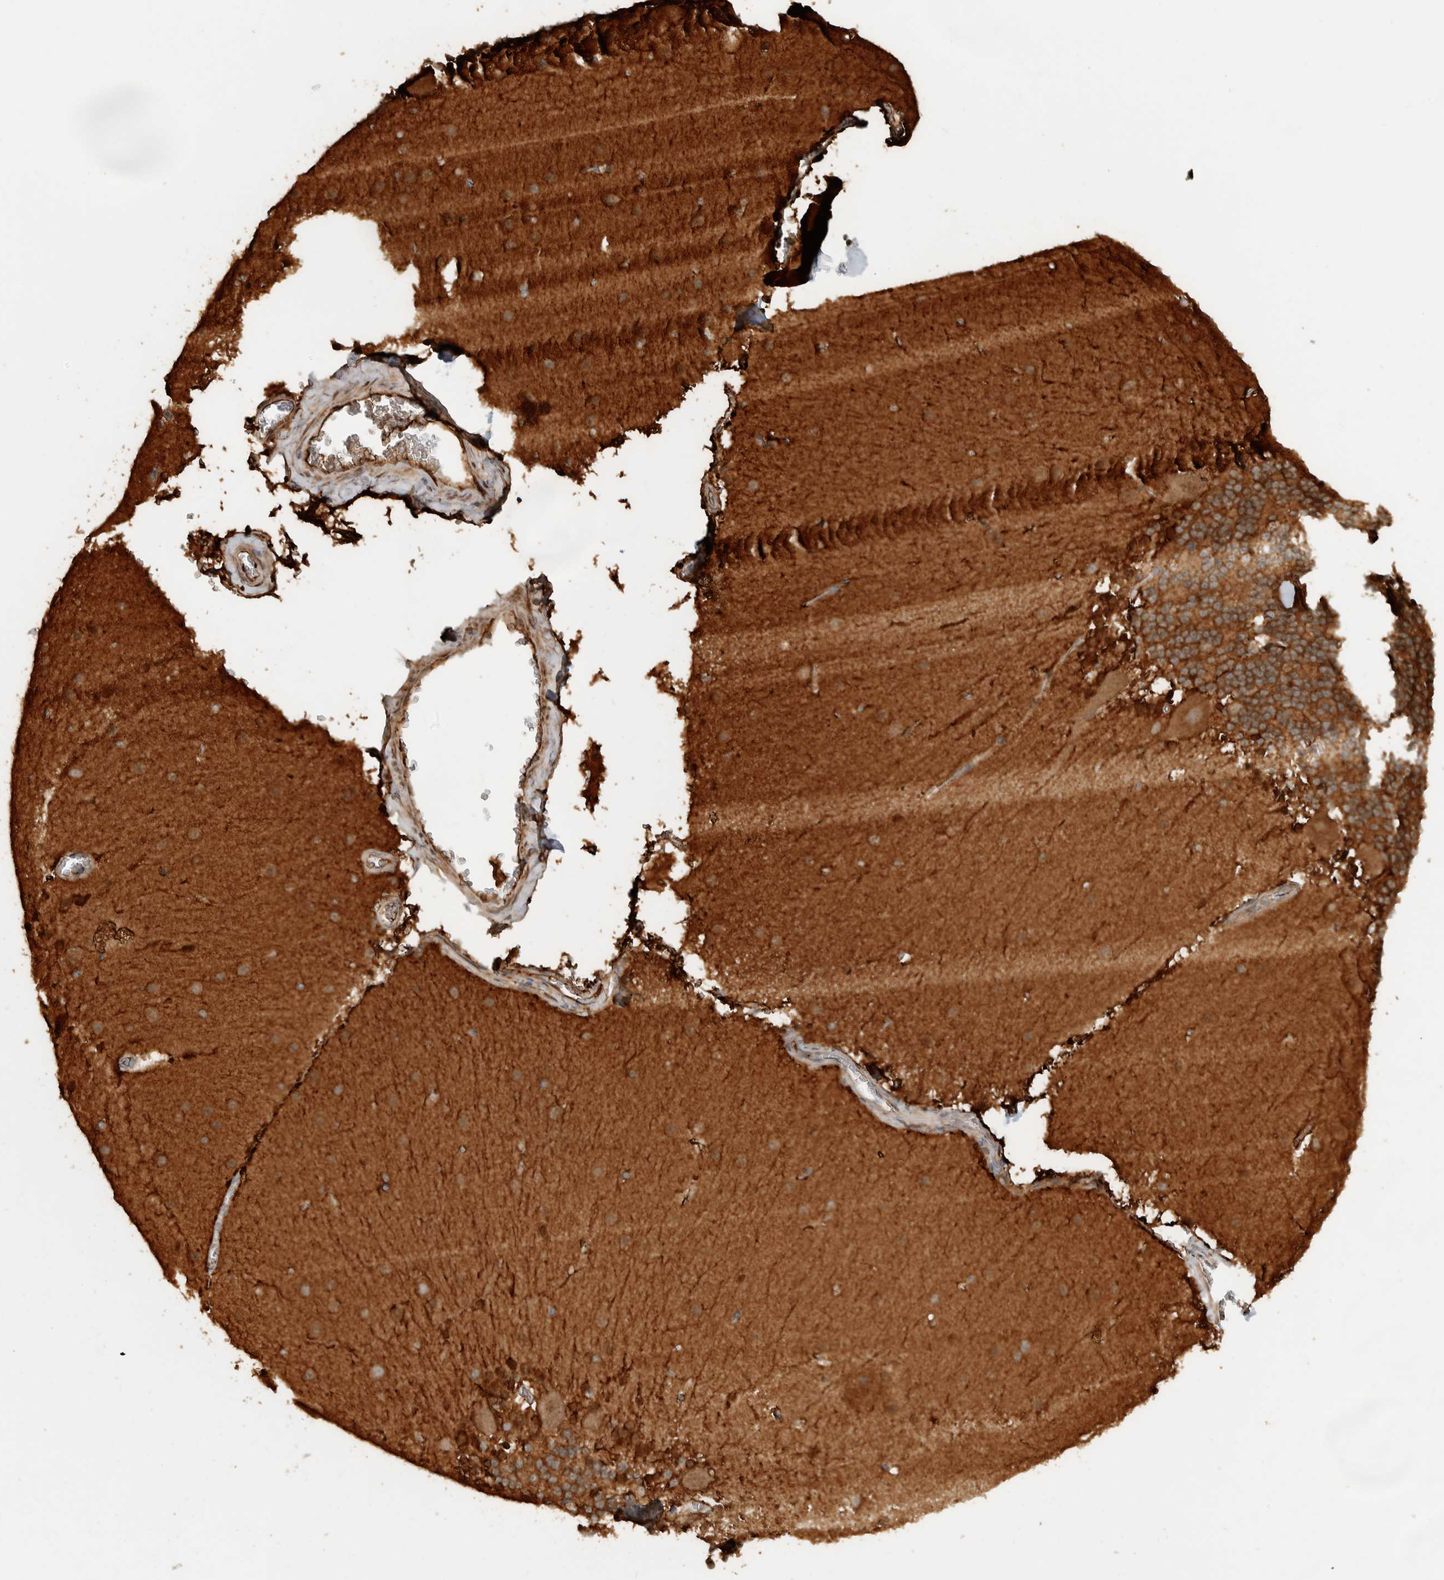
{"staining": {"intensity": "strong", "quantity": ">75%", "location": "cytoplasmic/membranous"}, "tissue": "cerebellum", "cell_type": "Cells in granular layer", "image_type": "normal", "snomed": [{"axis": "morphology", "description": "Normal tissue, NOS"}, {"axis": "topography", "description": "Cerebellum"}], "caption": "Cerebellum stained with a brown dye displays strong cytoplasmic/membranous positive staining in approximately >75% of cells in granular layer.", "gene": "CNTROB", "patient": {"sex": "female", "age": 19}}